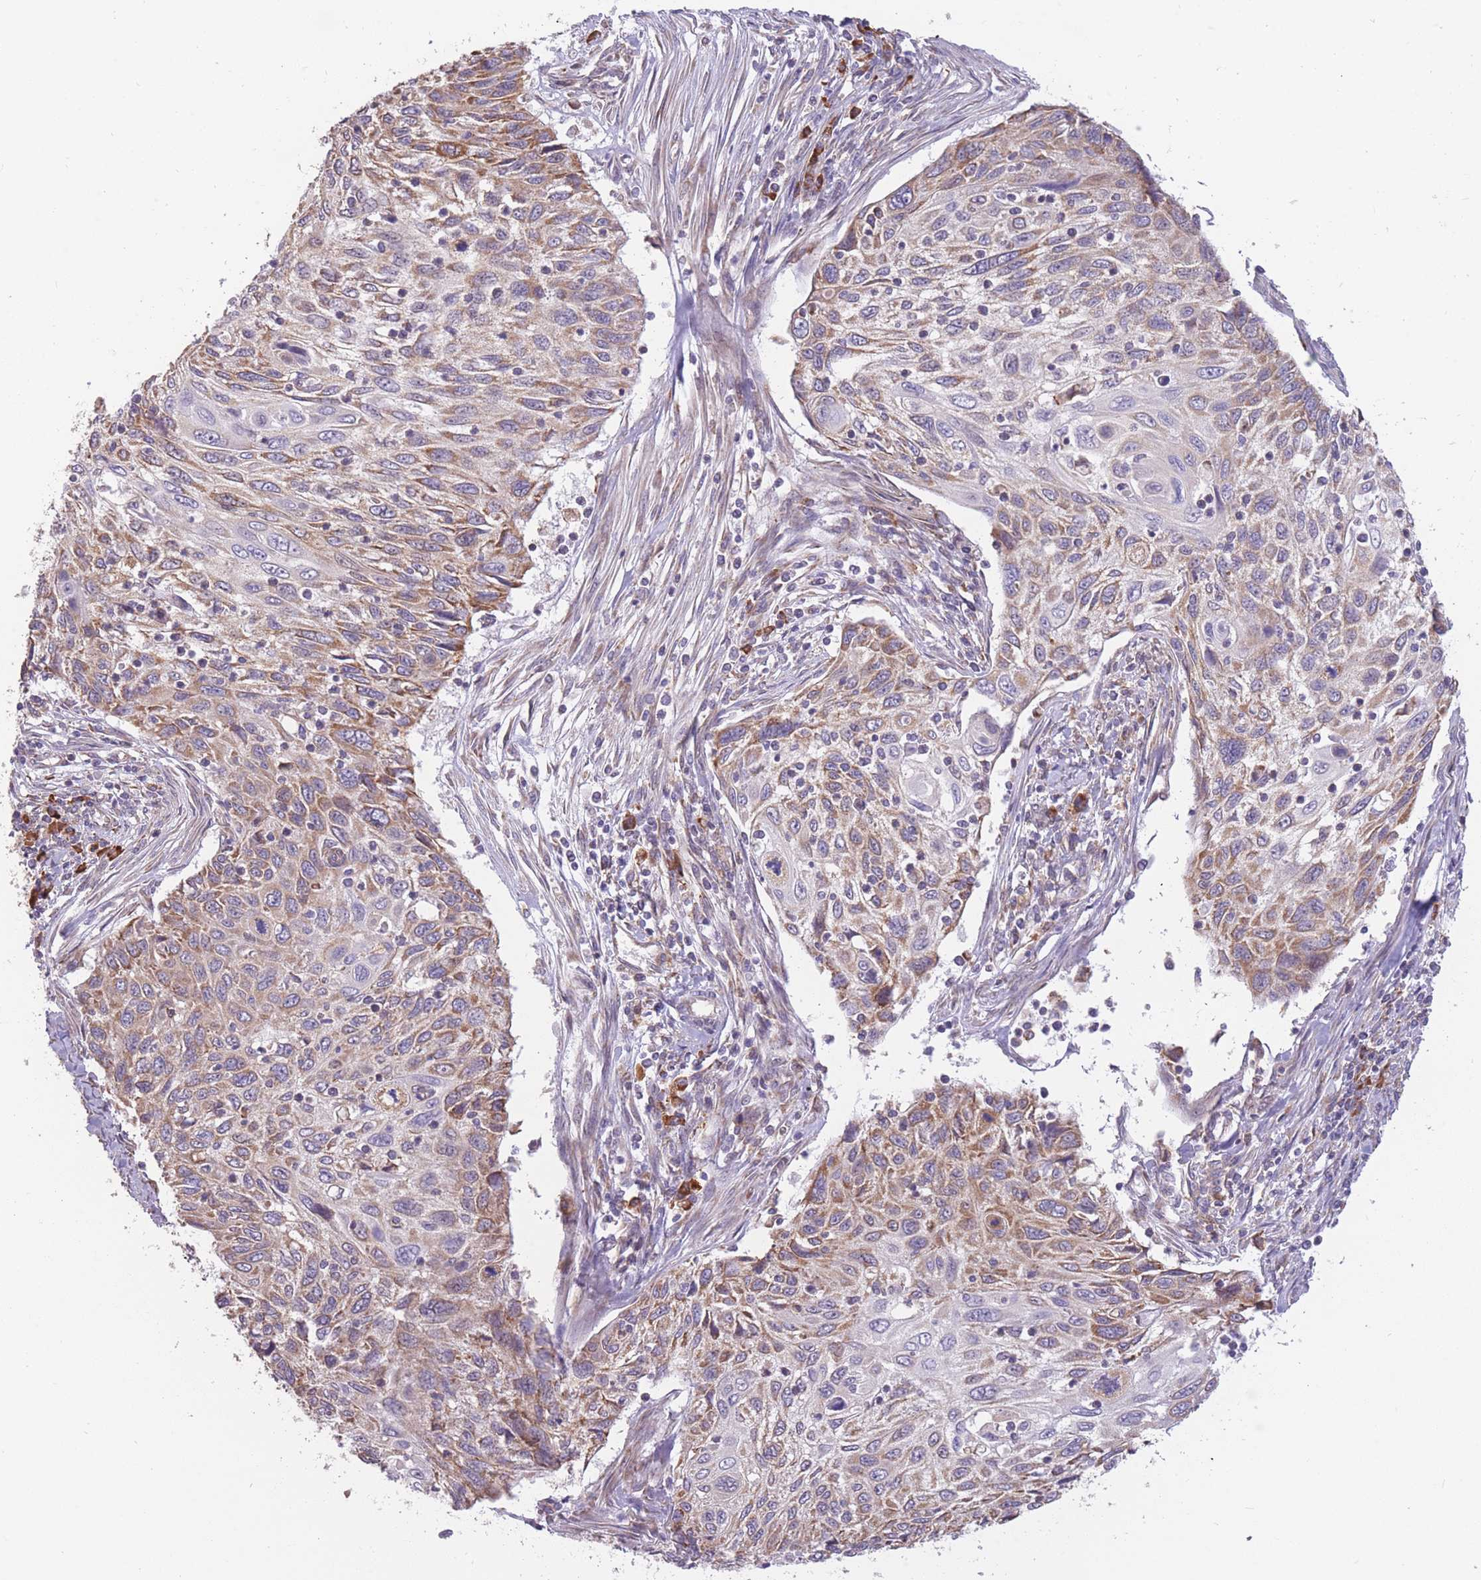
{"staining": {"intensity": "moderate", "quantity": ">75%", "location": "cytoplasmic/membranous"}, "tissue": "cervical cancer", "cell_type": "Tumor cells", "image_type": "cancer", "snomed": [{"axis": "morphology", "description": "Squamous cell carcinoma, NOS"}, {"axis": "topography", "description": "Cervix"}], "caption": "Immunohistochemical staining of cervical squamous cell carcinoma displays medium levels of moderate cytoplasmic/membranous positivity in approximately >75% of tumor cells.", "gene": "TRAPPC5", "patient": {"sex": "female", "age": 70}}